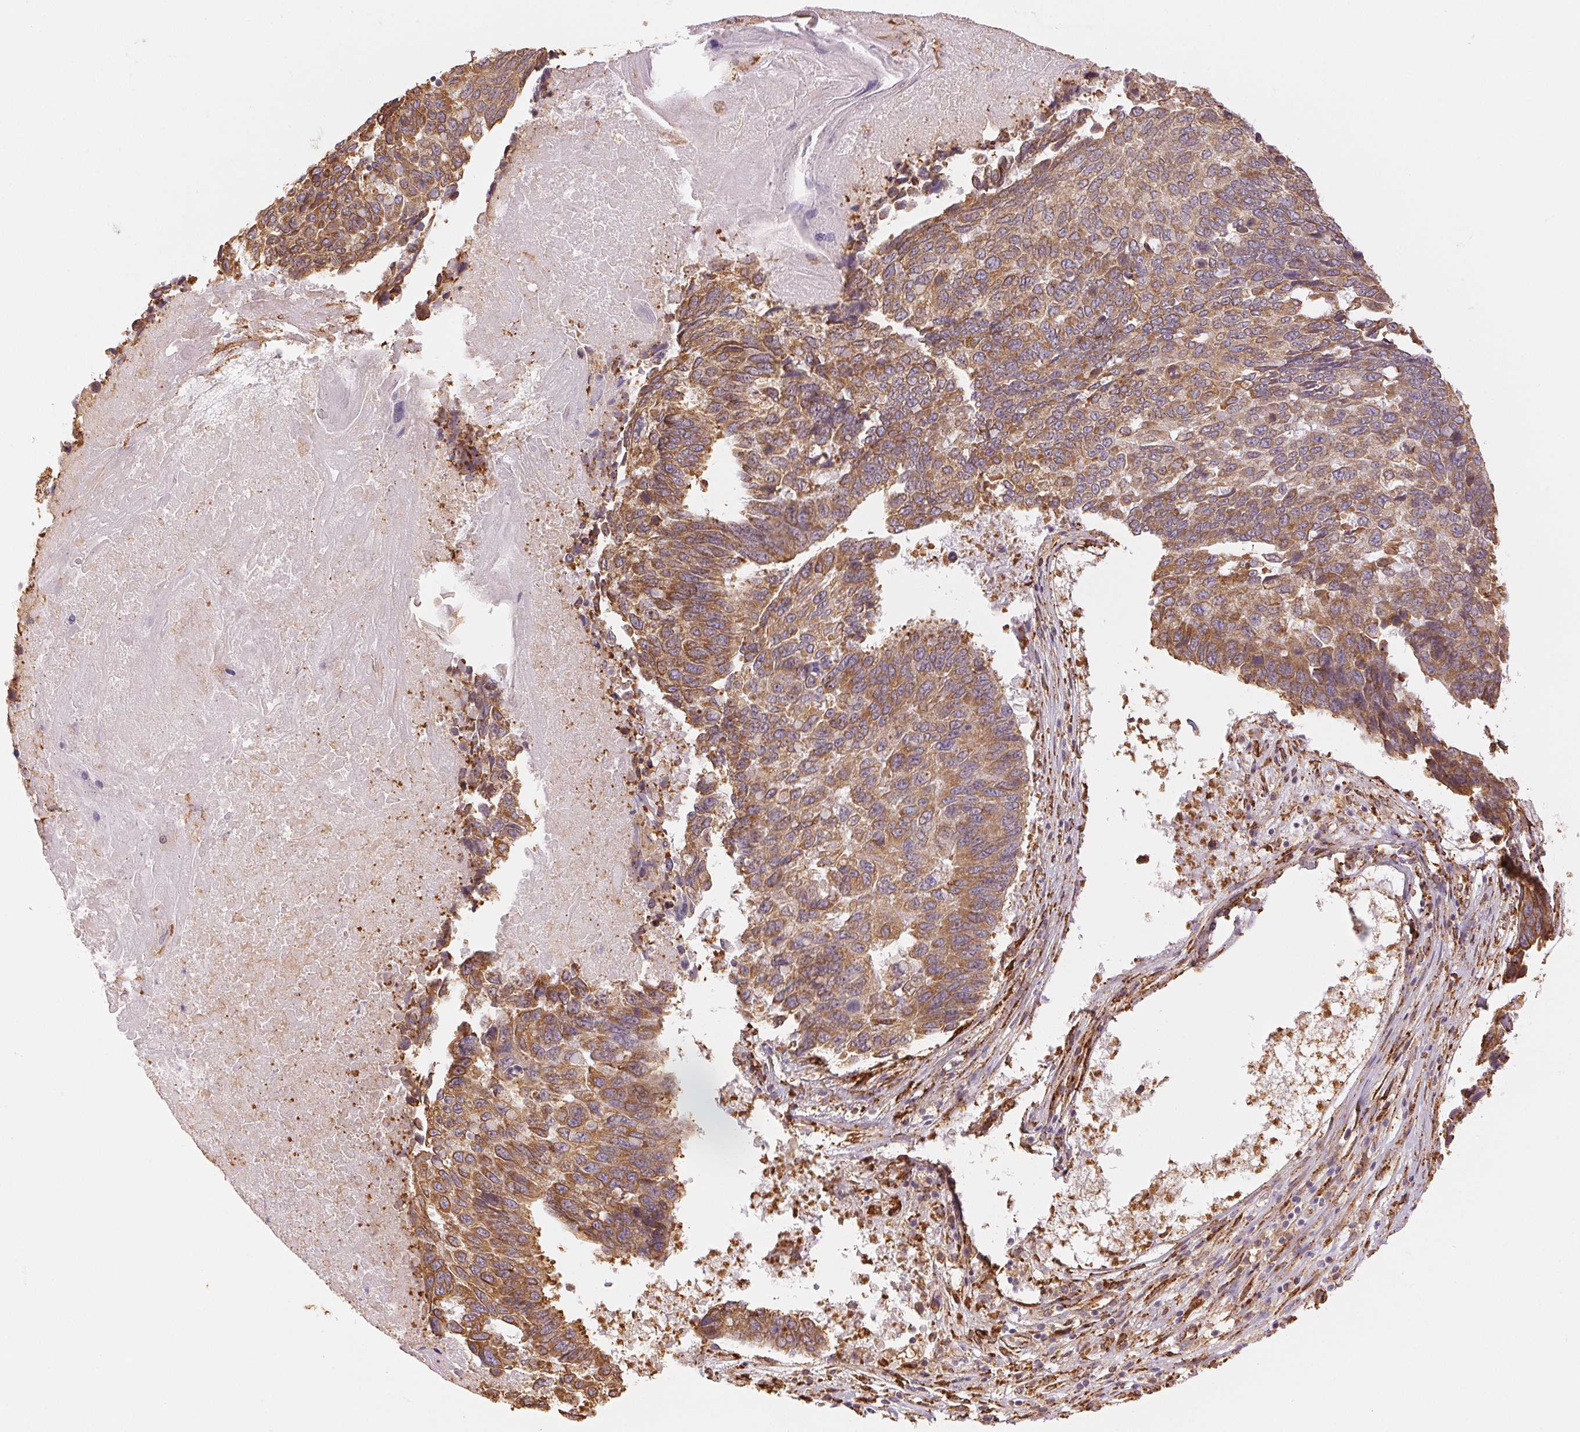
{"staining": {"intensity": "moderate", "quantity": ">75%", "location": "cytoplasmic/membranous"}, "tissue": "lung cancer", "cell_type": "Tumor cells", "image_type": "cancer", "snomed": [{"axis": "morphology", "description": "Squamous cell carcinoma, NOS"}, {"axis": "topography", "description": "Lung"}], "caption": "The micrograph demonstrates a brown stain indicating the presence of a protein in the cytoplasmic/membranous of tumor cells in lung cancer. The staining was performed using DAB to visualize the protein expression in brown, while the nuclei were stained in blue with hematoxylin (Magnification: 20x).", "gene": "RCN3", "patient": {"sex": "male", "age": 73}}